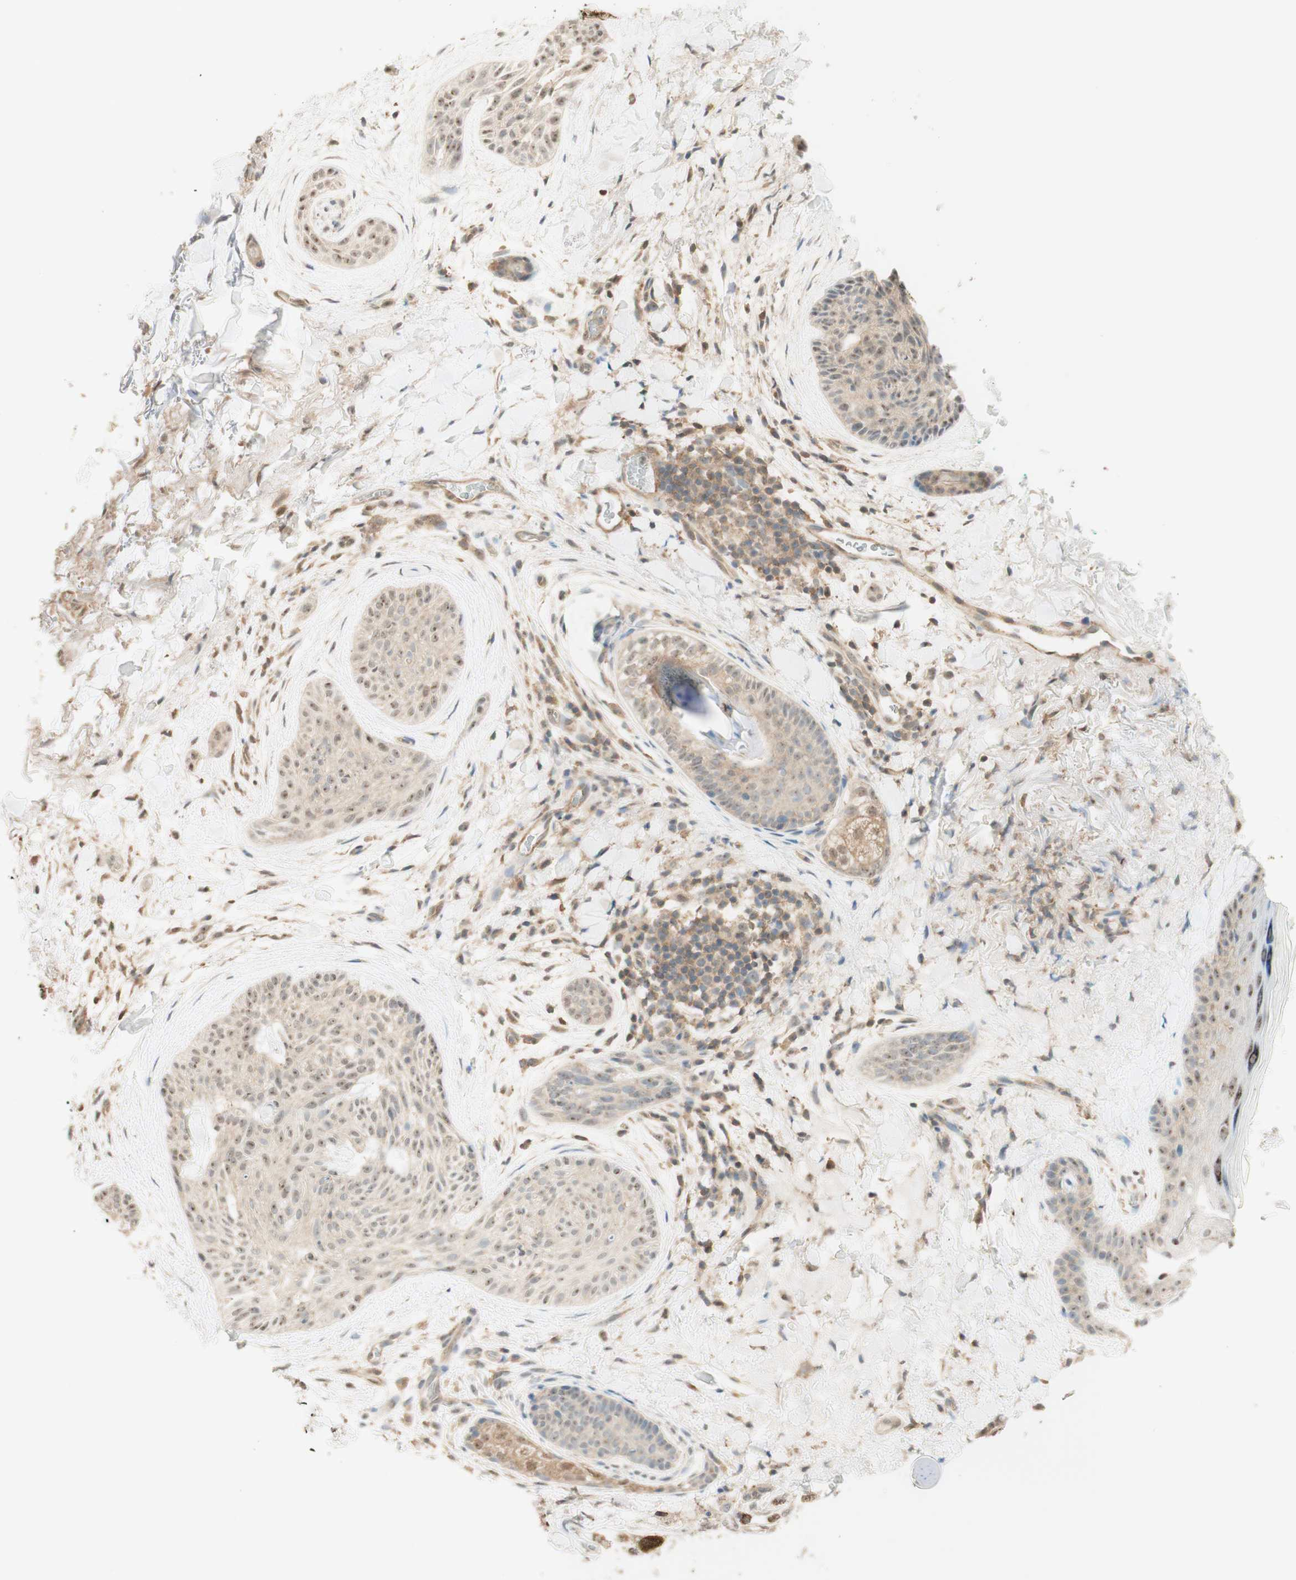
{"staining": {"intensity": "weak", "quantity": ">75%", "location": "cytoplasmic/membranous,nuclear"}, "tissue": "skin cancer", "cell_type": "Tumor cells", "image_type": "cancer", "snomed": [{"axis": "morphology", "description": "Normal tissue, NOS"}, {"axis": "morphology", "description": "Basal cell carcinoma"}, {"axis": "topography", "description": "Skin"}], "caption": "DAB (3,3'-diaminobenzidine) immunohistochemical staining of human skin basal cell carcinoma demonstrates weak cytoplasmic/membranous and nuclear protein expression in about >75% of tumor cells.", "gene": "SPINT2", "patient": {"sex": "female", "age": 71}}